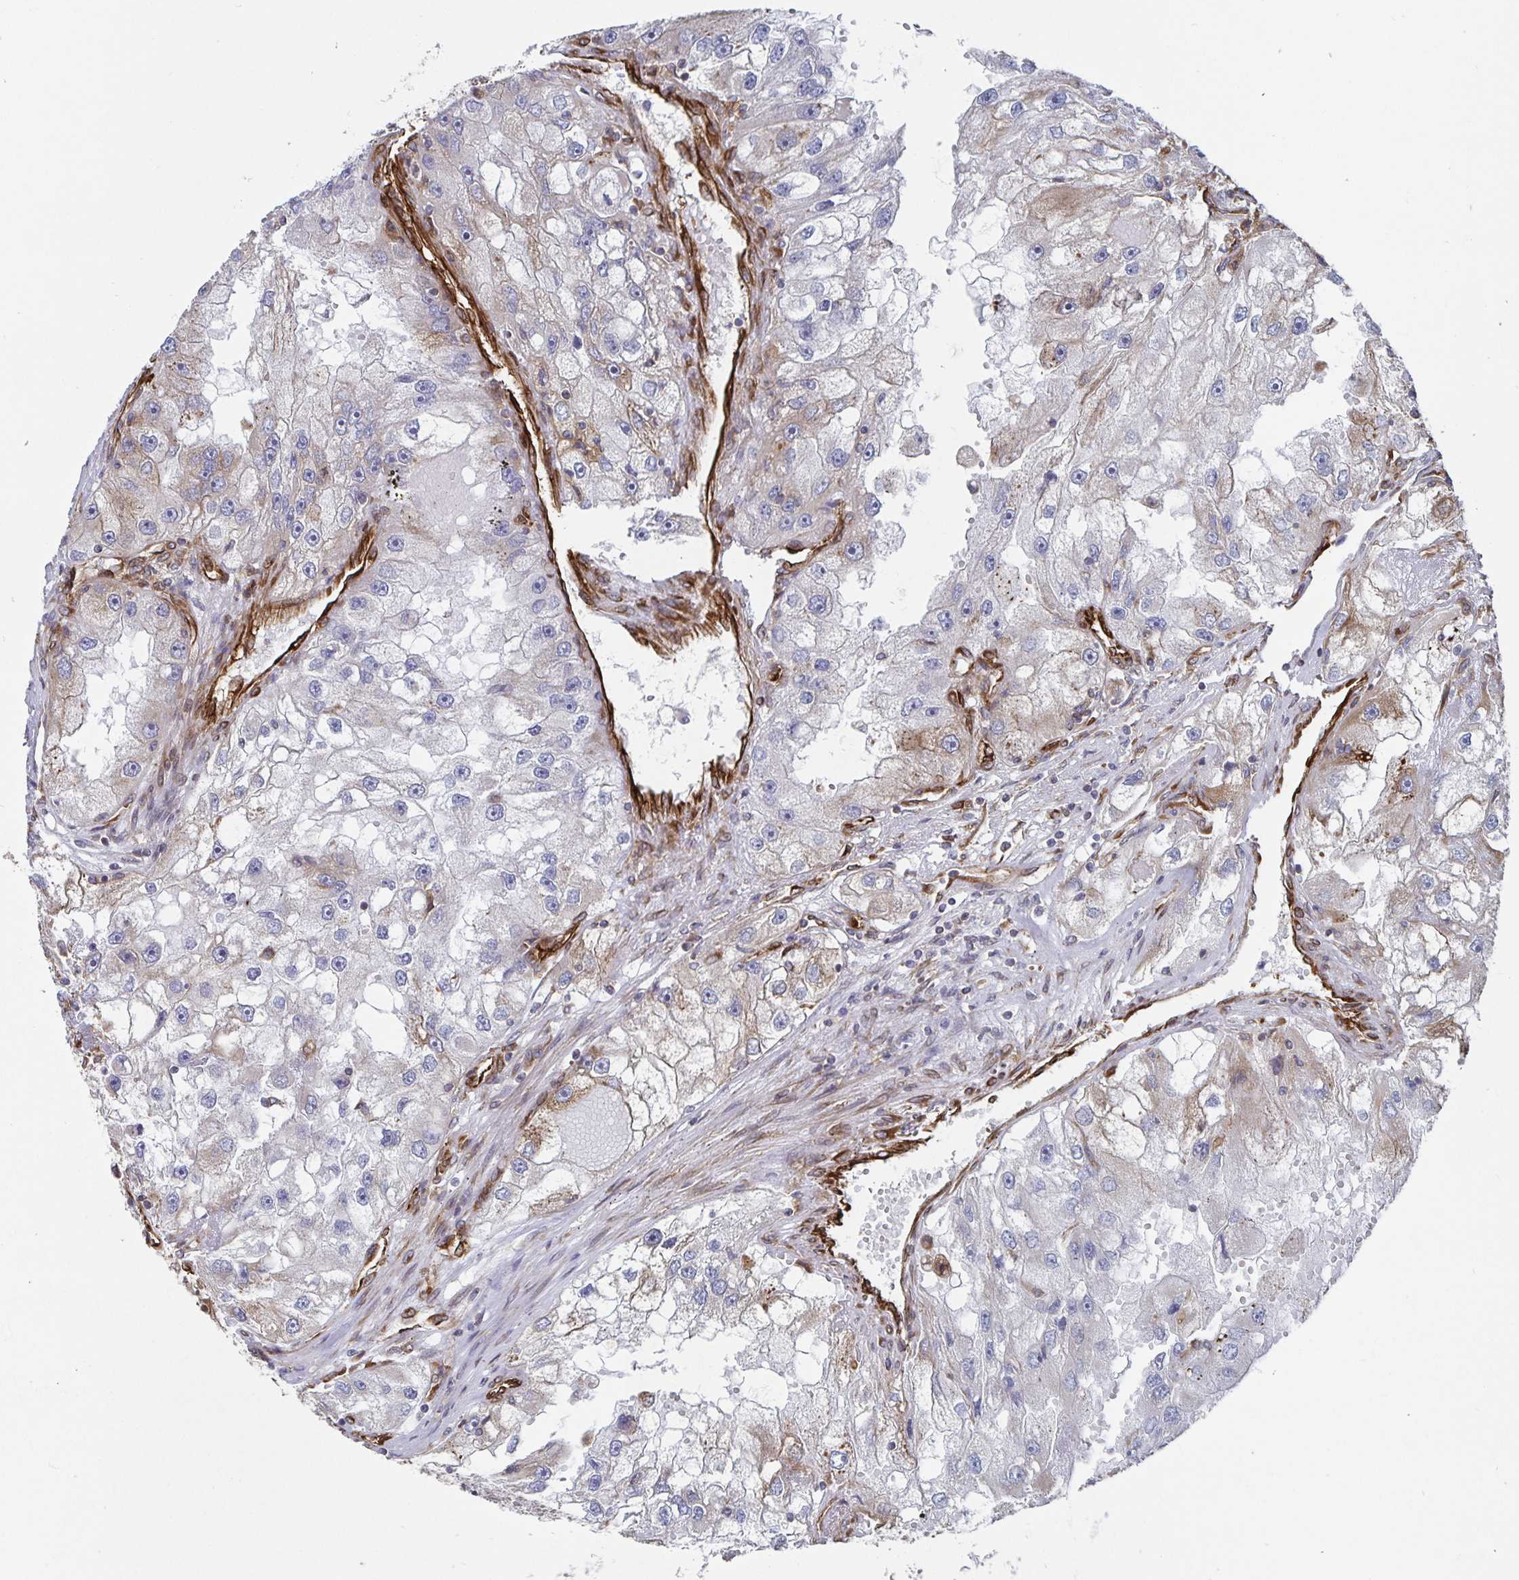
{"staining": {"intensity": "negative", "quantity": "none", "location": "none"}, "tissue": "renal cancer", "cell_type": "Tumor cells", "image_type": "cancer", "snomed": [{"axis": "morphology", "description": "Adenocarcinoma, NOS"}, {"axis": "topography", "description": "Kidney"}], "caption": "Tumor cells show no significant protein expression in adenocarcinoma (renal). Nuclei are stained in blue.", "gene": "BCAP29", "patient": {"sex": "male", "age": 63}}